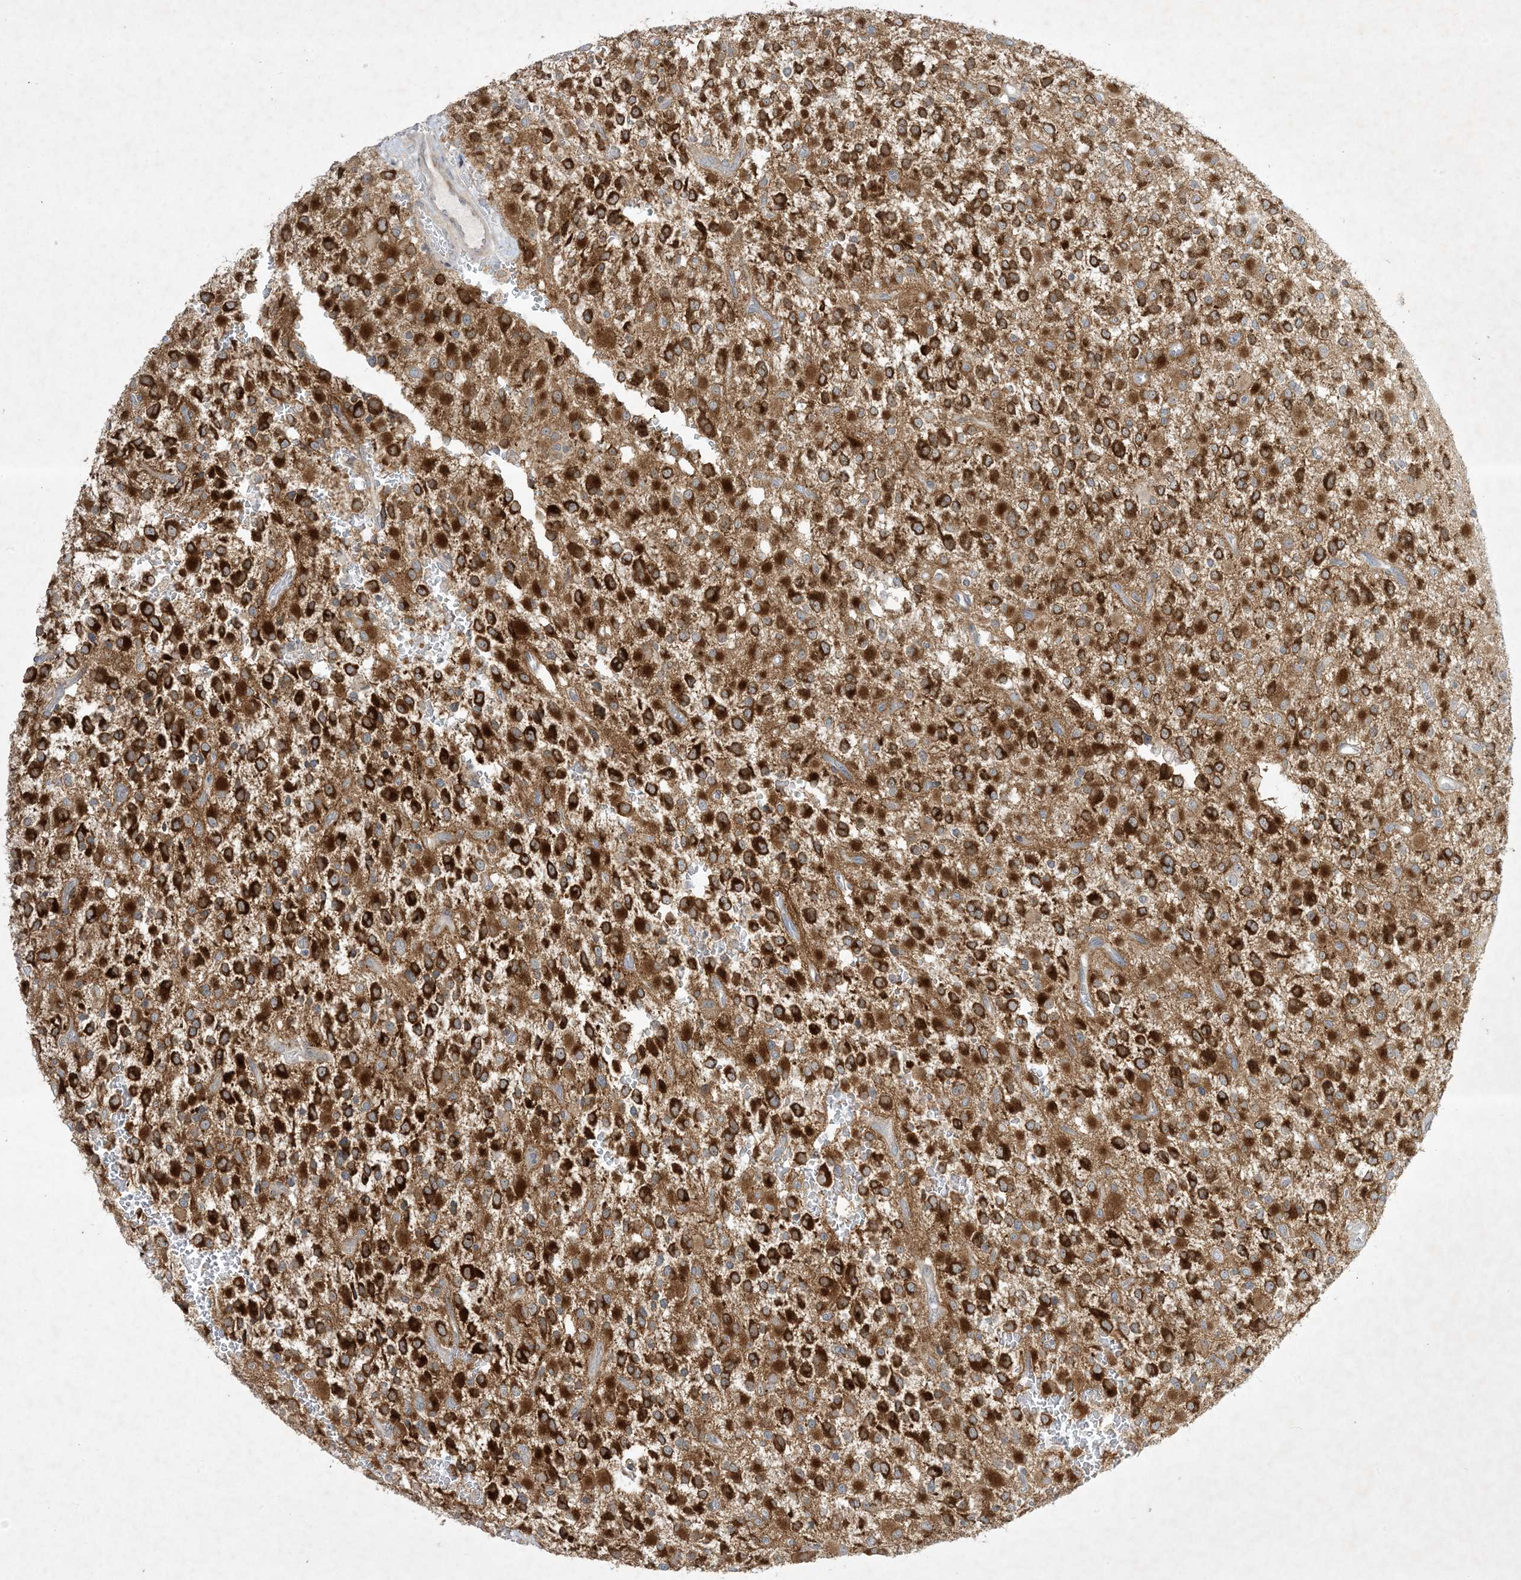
{"staining": {"intensity": "strong", "quantity": ">75%", "location": "cytoplasmic/membranous"}, "tissue": "glioma", "cell_type": "Tumor cells", "image_type": "cancer", "snomed": [{"axis": "morphology", "description": "Glioma, malignant, High grade"}, {"axis": "topography", "description": "Brain"}], "caption": "DAB immunohistochemical staining of malignant glioma (high-grade) shows strong cytoplasmic/membranous protein positivity in approximately >75% of tumor cells.", "gene": "SOGA3", "patient": {"sex": "male", "age": 34}}